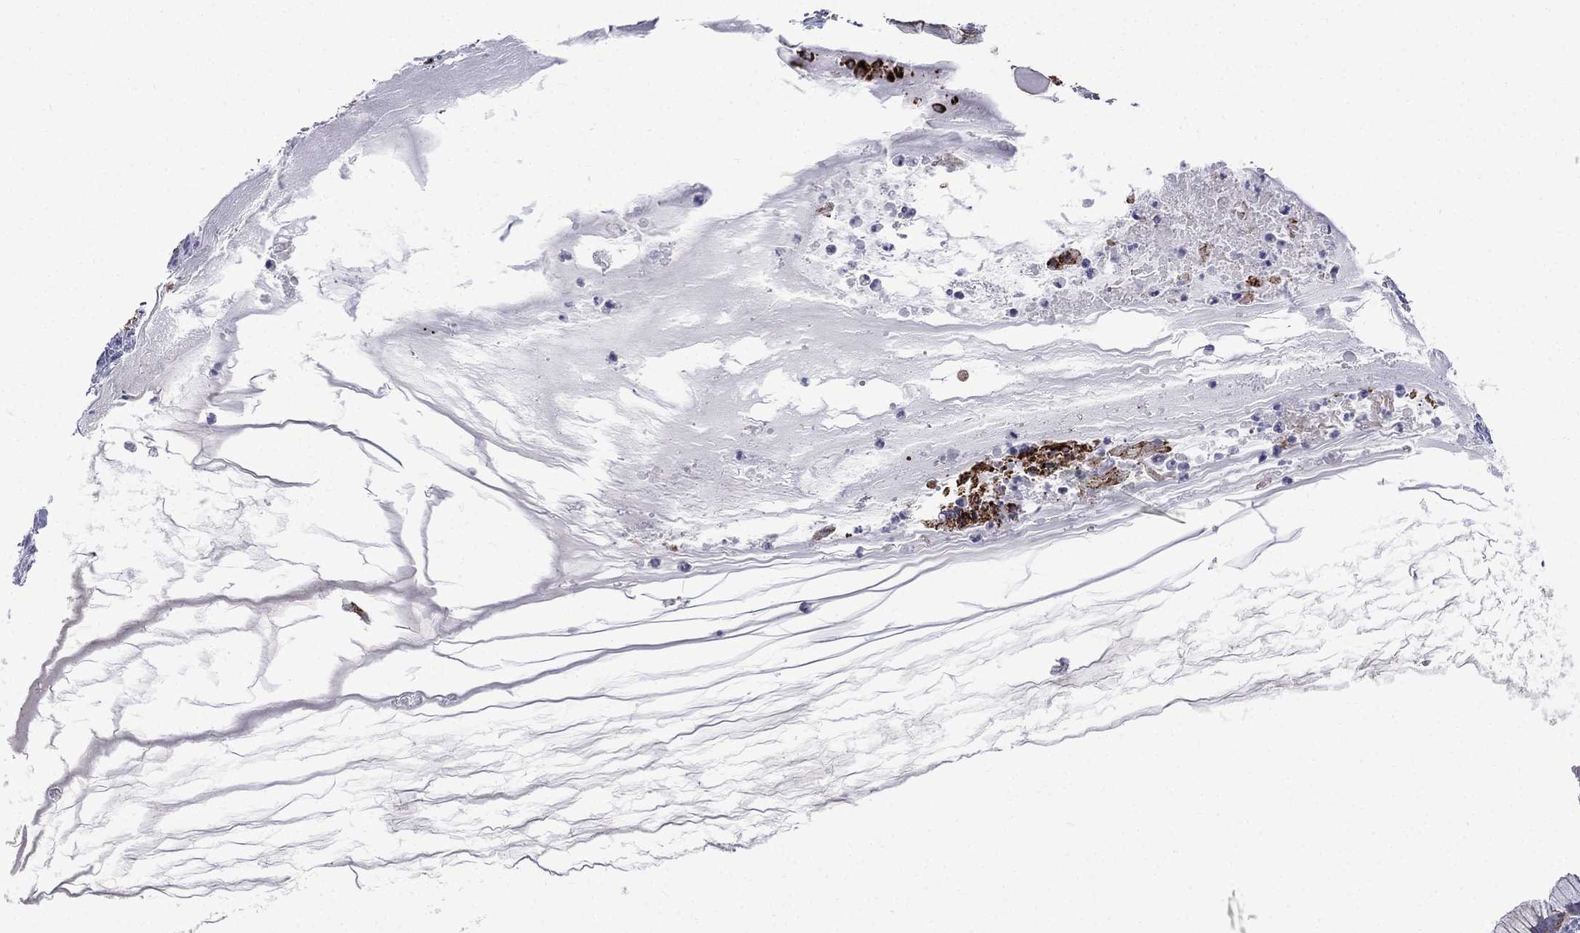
{"staining": {"intensity": "moderate", "quantity": "<25%", "location": "cytoplasmic/membranous"}, "tissue": "ovarian cancer", "cell_type": "Tumor cells", "image_type": "cancer", "snomed": [{"axis": "morphology", "description": "Cystadenocarcinoma, mucinous, NOS"}, {"axis": "topography", "description": "Ovary"}], "caption": "A micrograph showing moderate cytoplasmic/membranous staining in about <25% of tumor cells in ovarian cancer (mucinous cystadenocarcinoma), as visualized by brown immunohistochemical staining.", "gene": "CES2", "patient": {"sex": "female", "age": 41}}